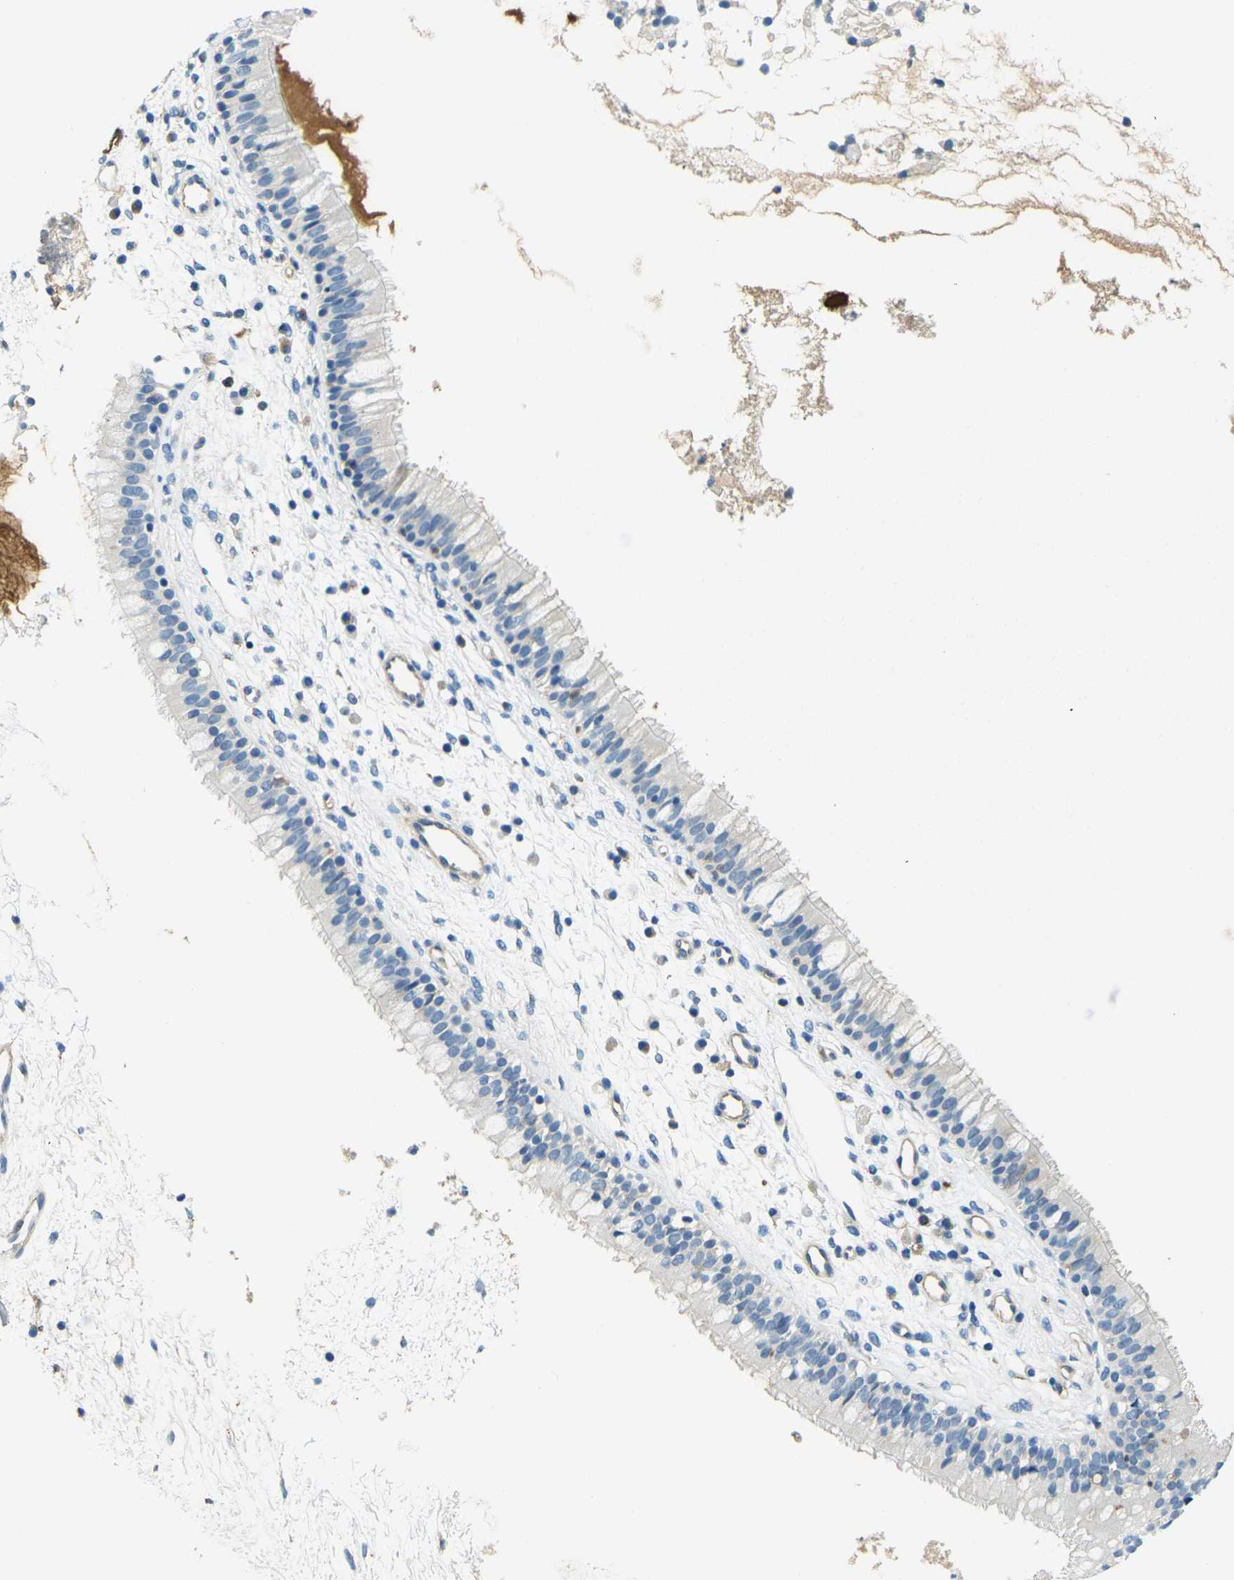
{"staining": {"intensity": "weak", "quantity": "<25%", "location": "cytoplasmic/membranous"}, "tissue": "nasopharynx", "cell_type": "Respiratory epithelial cells", "image_type": "normal", "snomed": [{"axis": "morphology", "description": "Normal tissue, NOS"}, {"axis": "topography", "description": "Nasopharynx"}], "caption": "An IHC histopathology image of unremarkable nasopharynx is shown. There is no staining in respiratory epithelial cells of nasopharynx.", "gene": "PLCD1", "patient": {"sex": "male", "age": 21}}